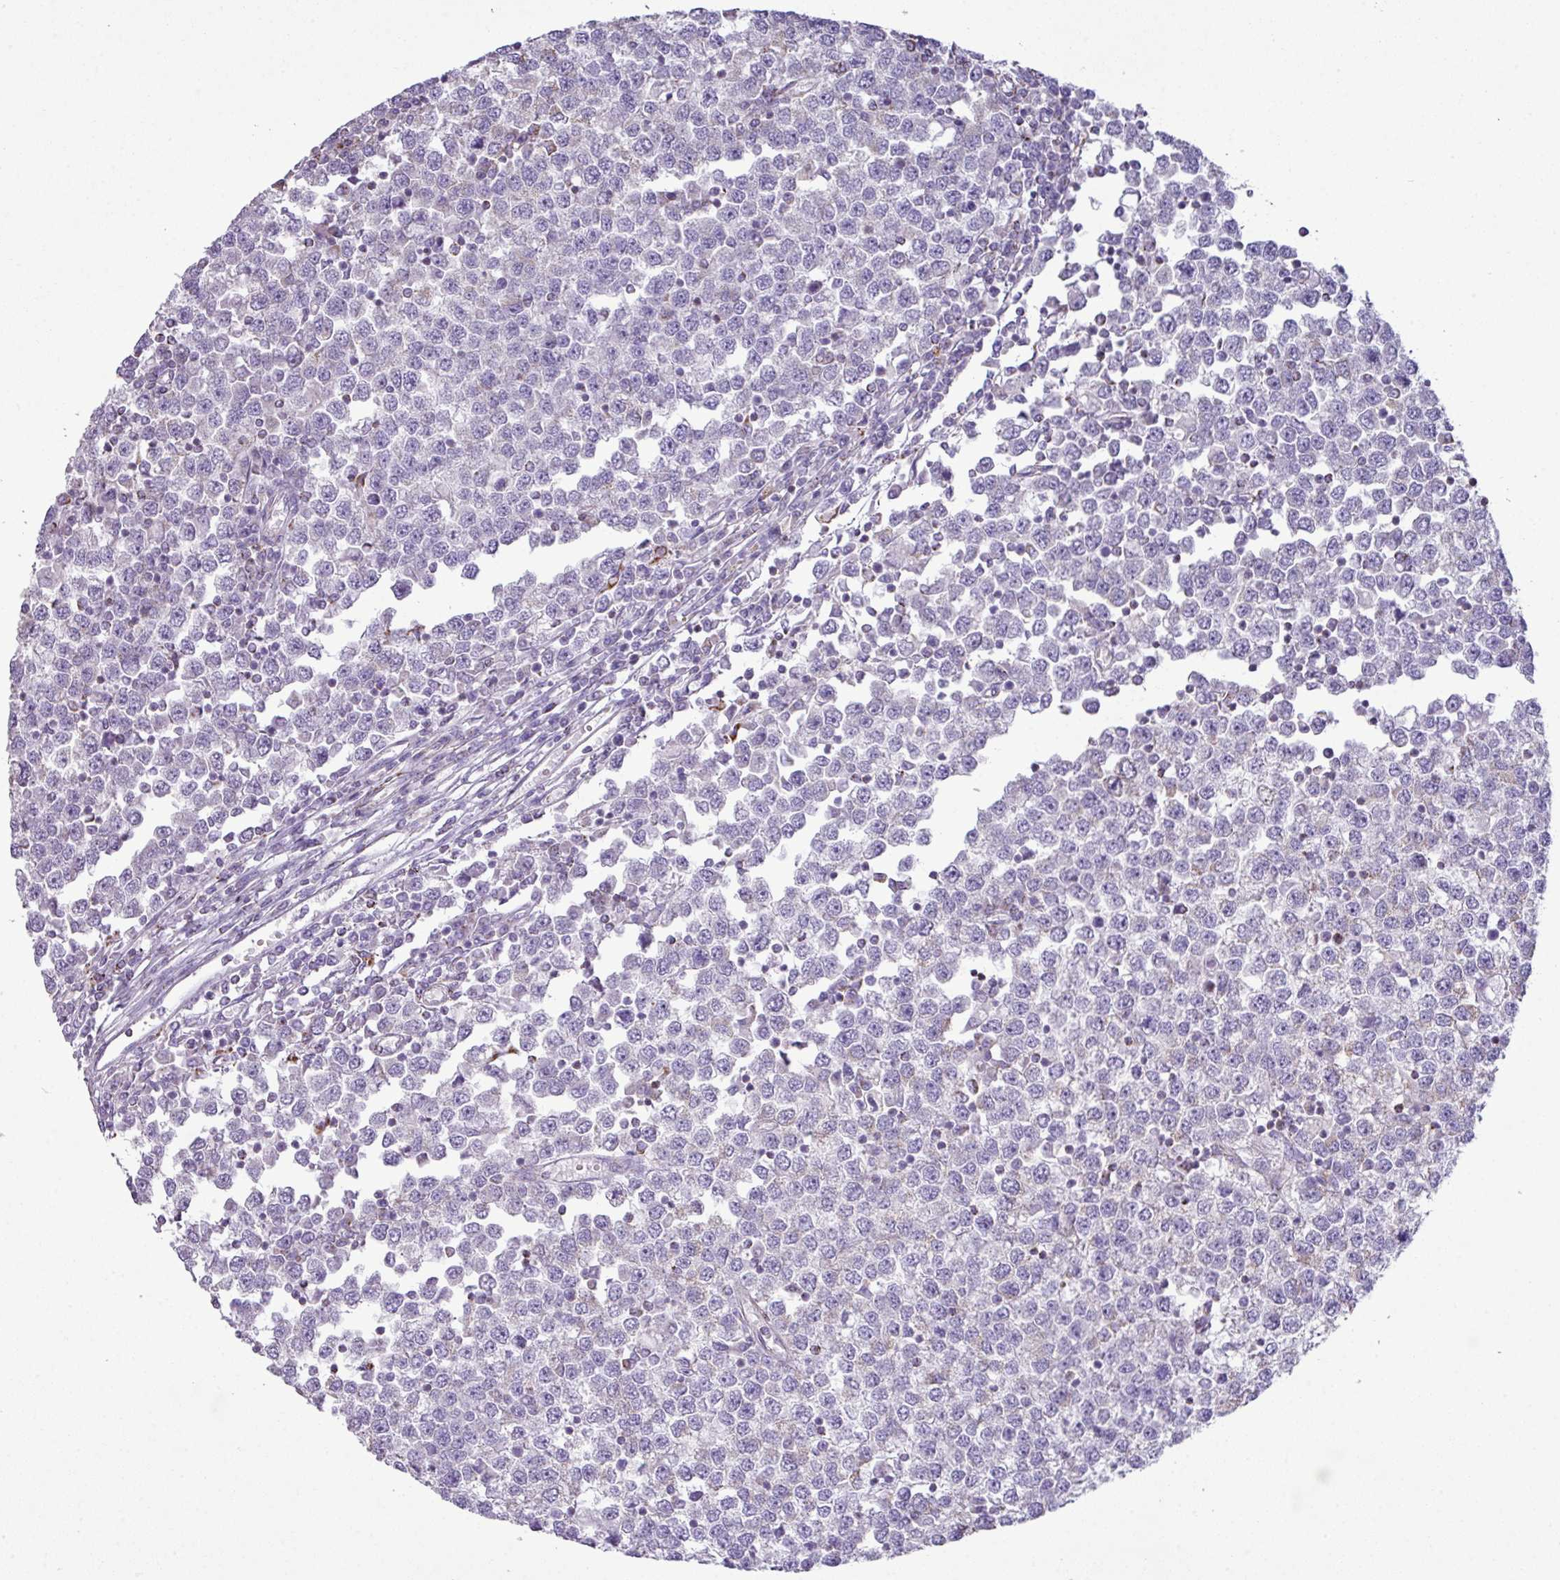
{"staining": {"intensity": "negative", "quantity": "none", "location": "none"}, "tissue": "testis cancer", "cell_type": "Tumor cells", "image_type": "cancer", "snomed": [{"axis": "morphology", "description": "Seminoma, NOS"}, {"axis": "topography", "description": "Testis"}], "caption": "Testis cancer was stained to show a protein in brown. There is no significant positivity in tumor cells.", "gene": "ZNF81", "patient": {"sex": "male", "age": 65}}